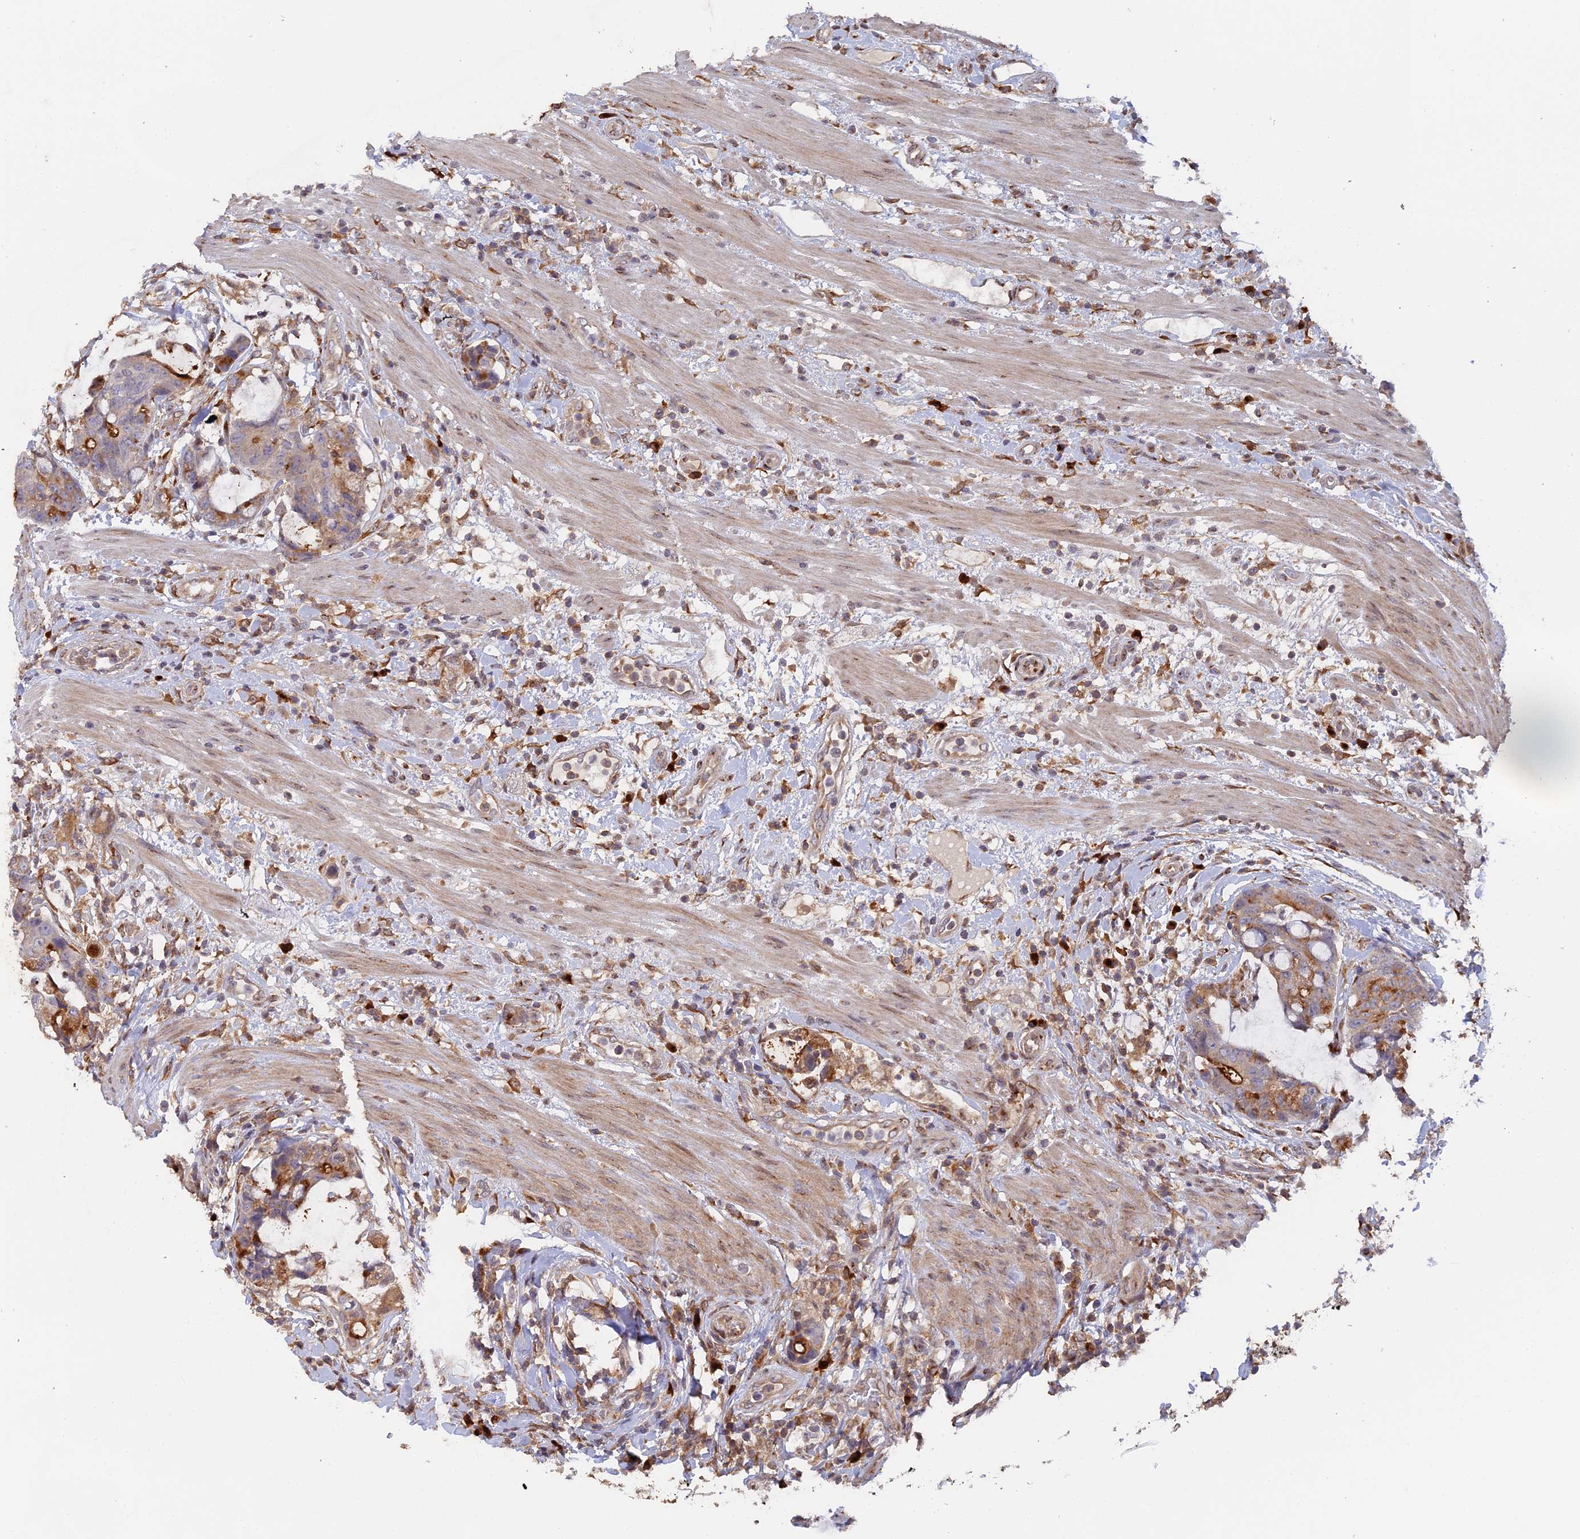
{"staining": {"intensity": "moderate", "quantity": "25%-75%", "location": "cytoplasmic/membranous"}, "tissue": "colorectal cancer", "cell_type": "Tumor cells", "image_type": "cancer", "snomed": [{"axis": "morphology", "description": "Adenocarcinoma, NOS"}, {"axis": "topography", "description": "Colon"}], "caption": "Immunohistochemistry (IHC) micrograph of neoplastic tissue: colorectal cancer (adenocarcinoma) stained using IHC reveals medium levels of moderate protein expression localized specifically in the cytoplasmic/membranous of tumor cells, appearing as a cytoplasmic/membranous brown color.", "gene": "SNX17", "patient": {"sex": "female", "age": 82}}